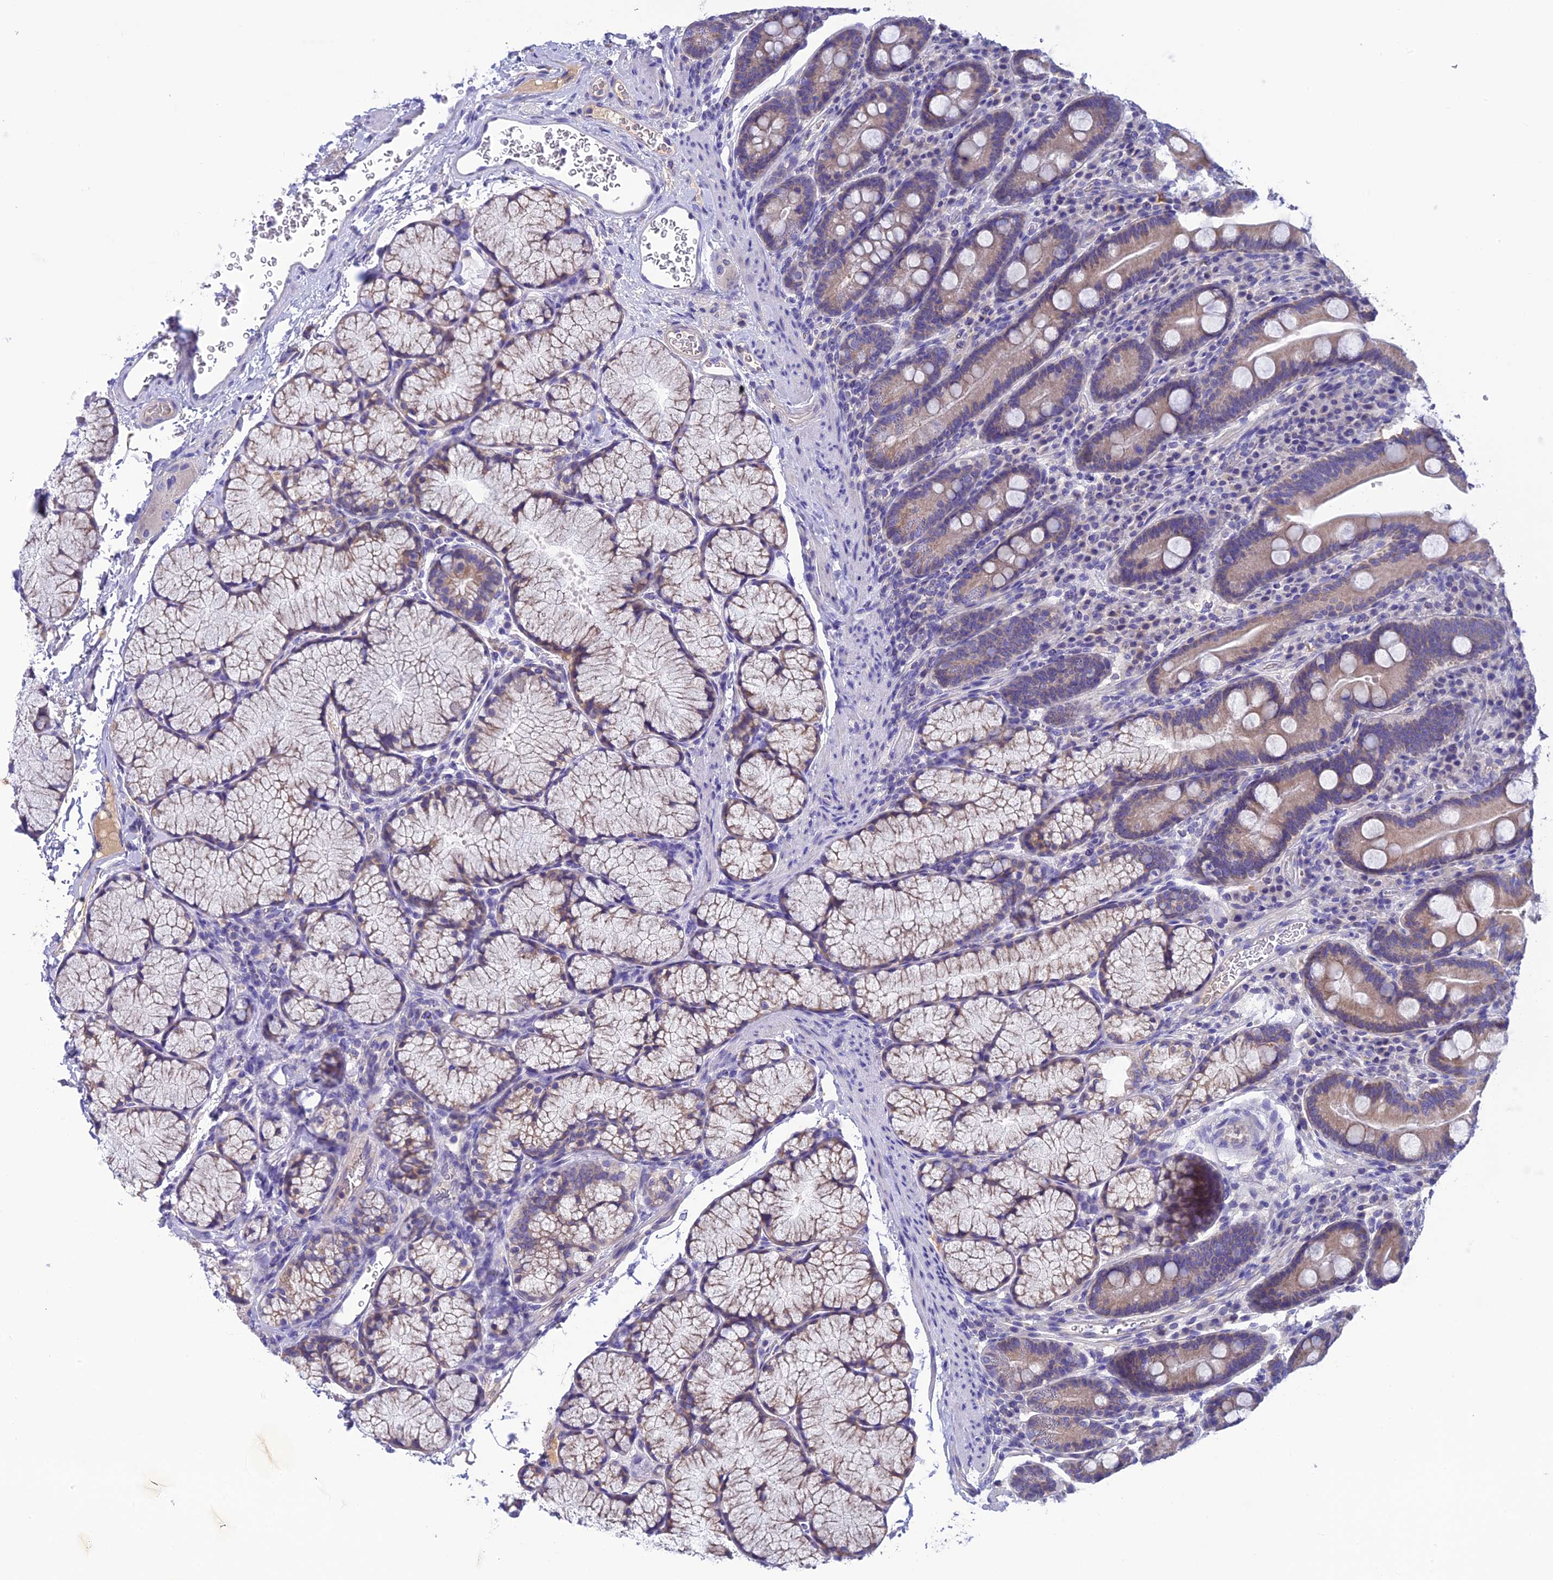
{"staining": {"intensity": "moderate", "quantity": ">75%", "location": "cytoplasmic/membranous"}, "tissue": "duodenum", "cell_type": "Glandular cells", "image_type": "normal", "snomed": [{"axis": "morphology", "description": "Normal tissue, NOS"}, {"axis": "topography", "description": "Duodenum"}], "caption": "Immunohistochemical staining of unremarkable human duodenum exhibits medium levels of moderate cytoplasmic/membranous staining in about >75% of glandular cells. The staining was performed using DAB to visualize the protein expression in brown, while the nuclei were stained in blue with hematoxylin (Magnification: 20x).", "gene": "PZP", "patient": {"sex": "male", "age": 35}}